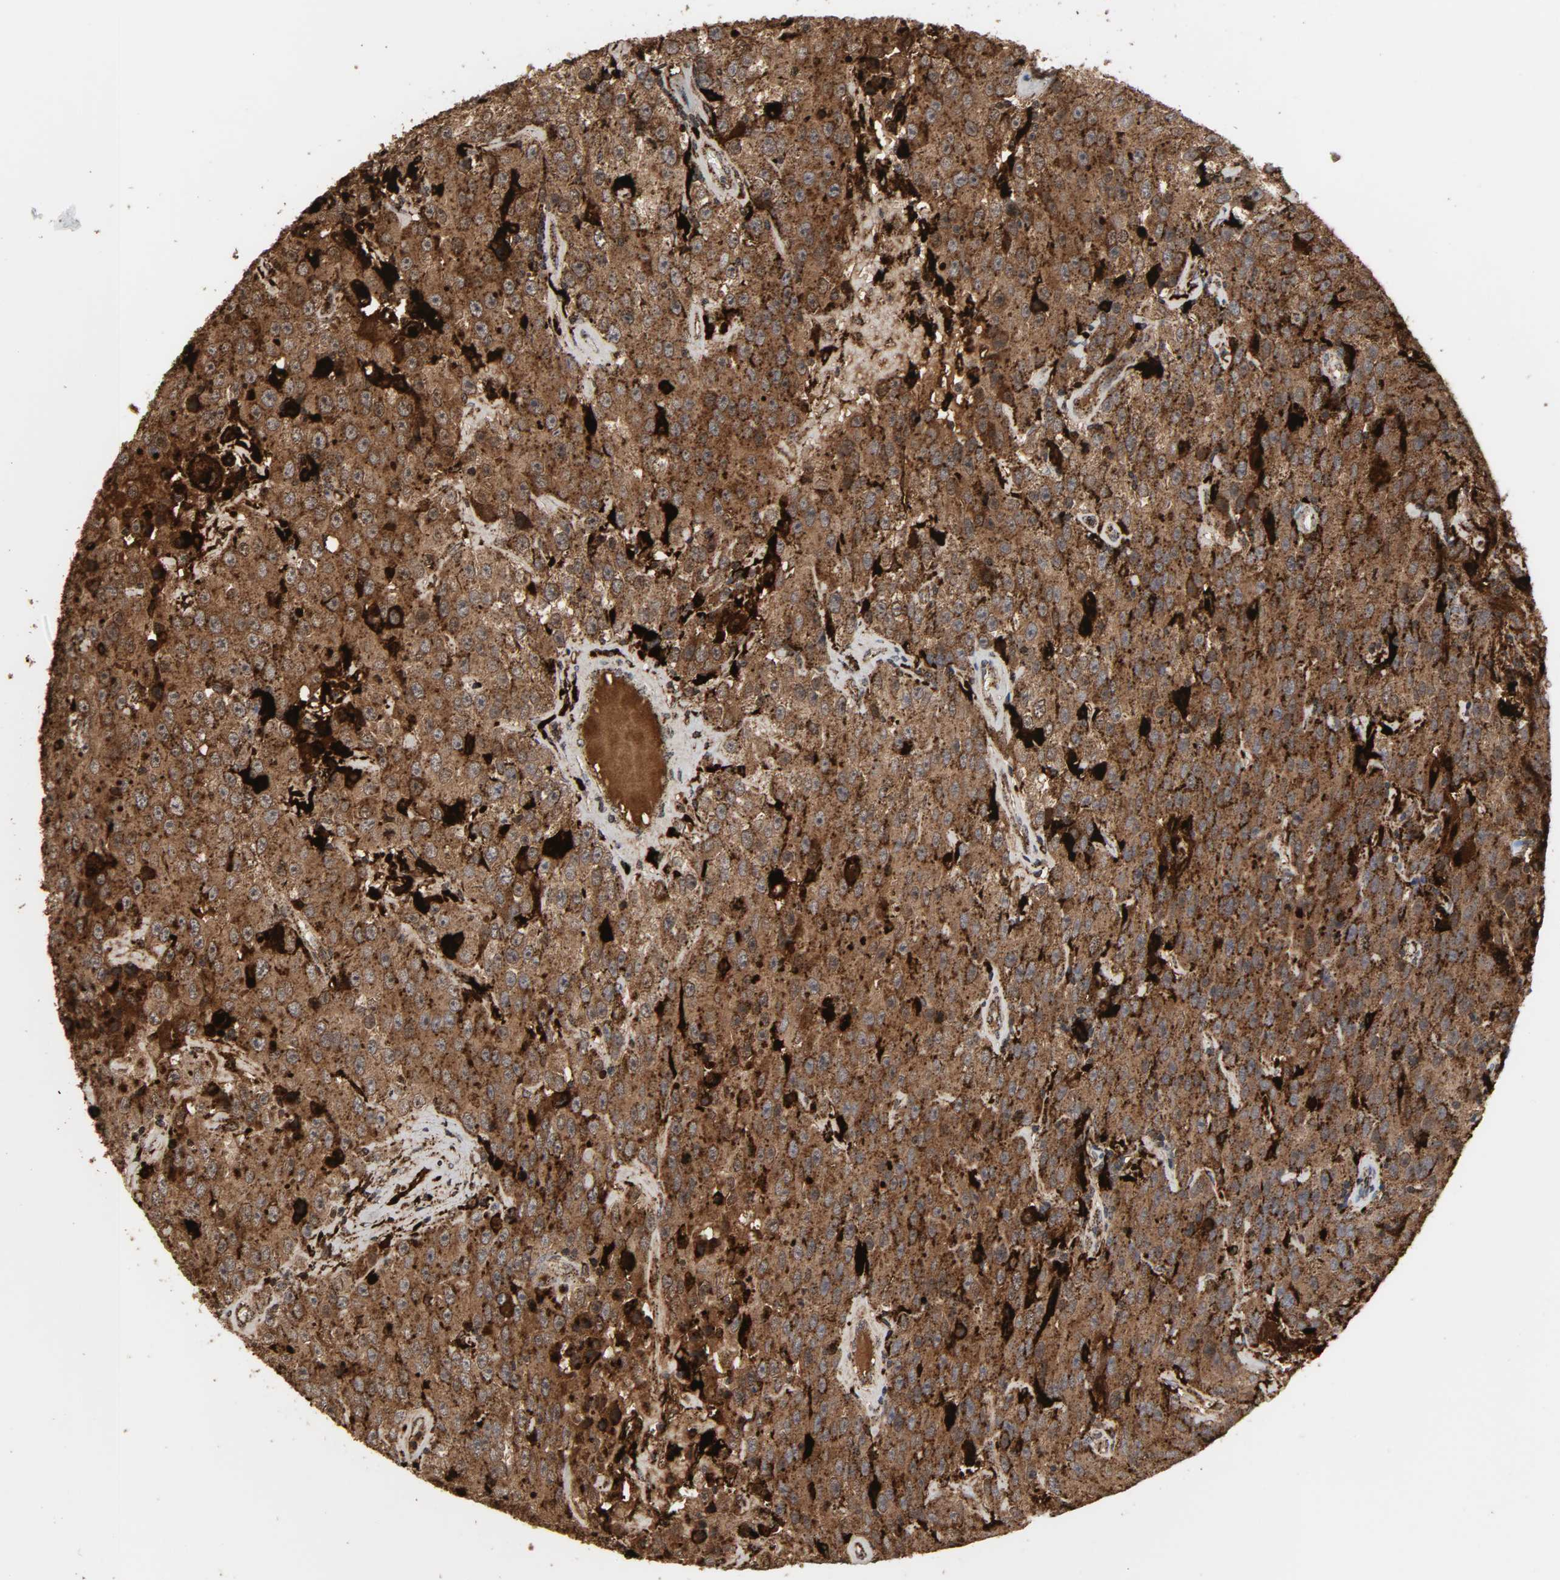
{"staining": {"intensity": "moderate", "quantity": ">75%", "location": "cytoplasmic/membranous"}, "tissue": "testis cancer", "cell_type": "Tumor cells", "image_type": "cancer", "snomed": [{"axis": "morphology", "description": "Seminoma, NOS"}, {"axis": "topography", "description": "Testis"}], "caption": "This is a histology image of IHC staining of testis seminoma, which shows moderate expression in the cytoplasmic/membranous of tumor cells.", "gene": "PSAP", "patient": {"sex": "male", "age": 52}}